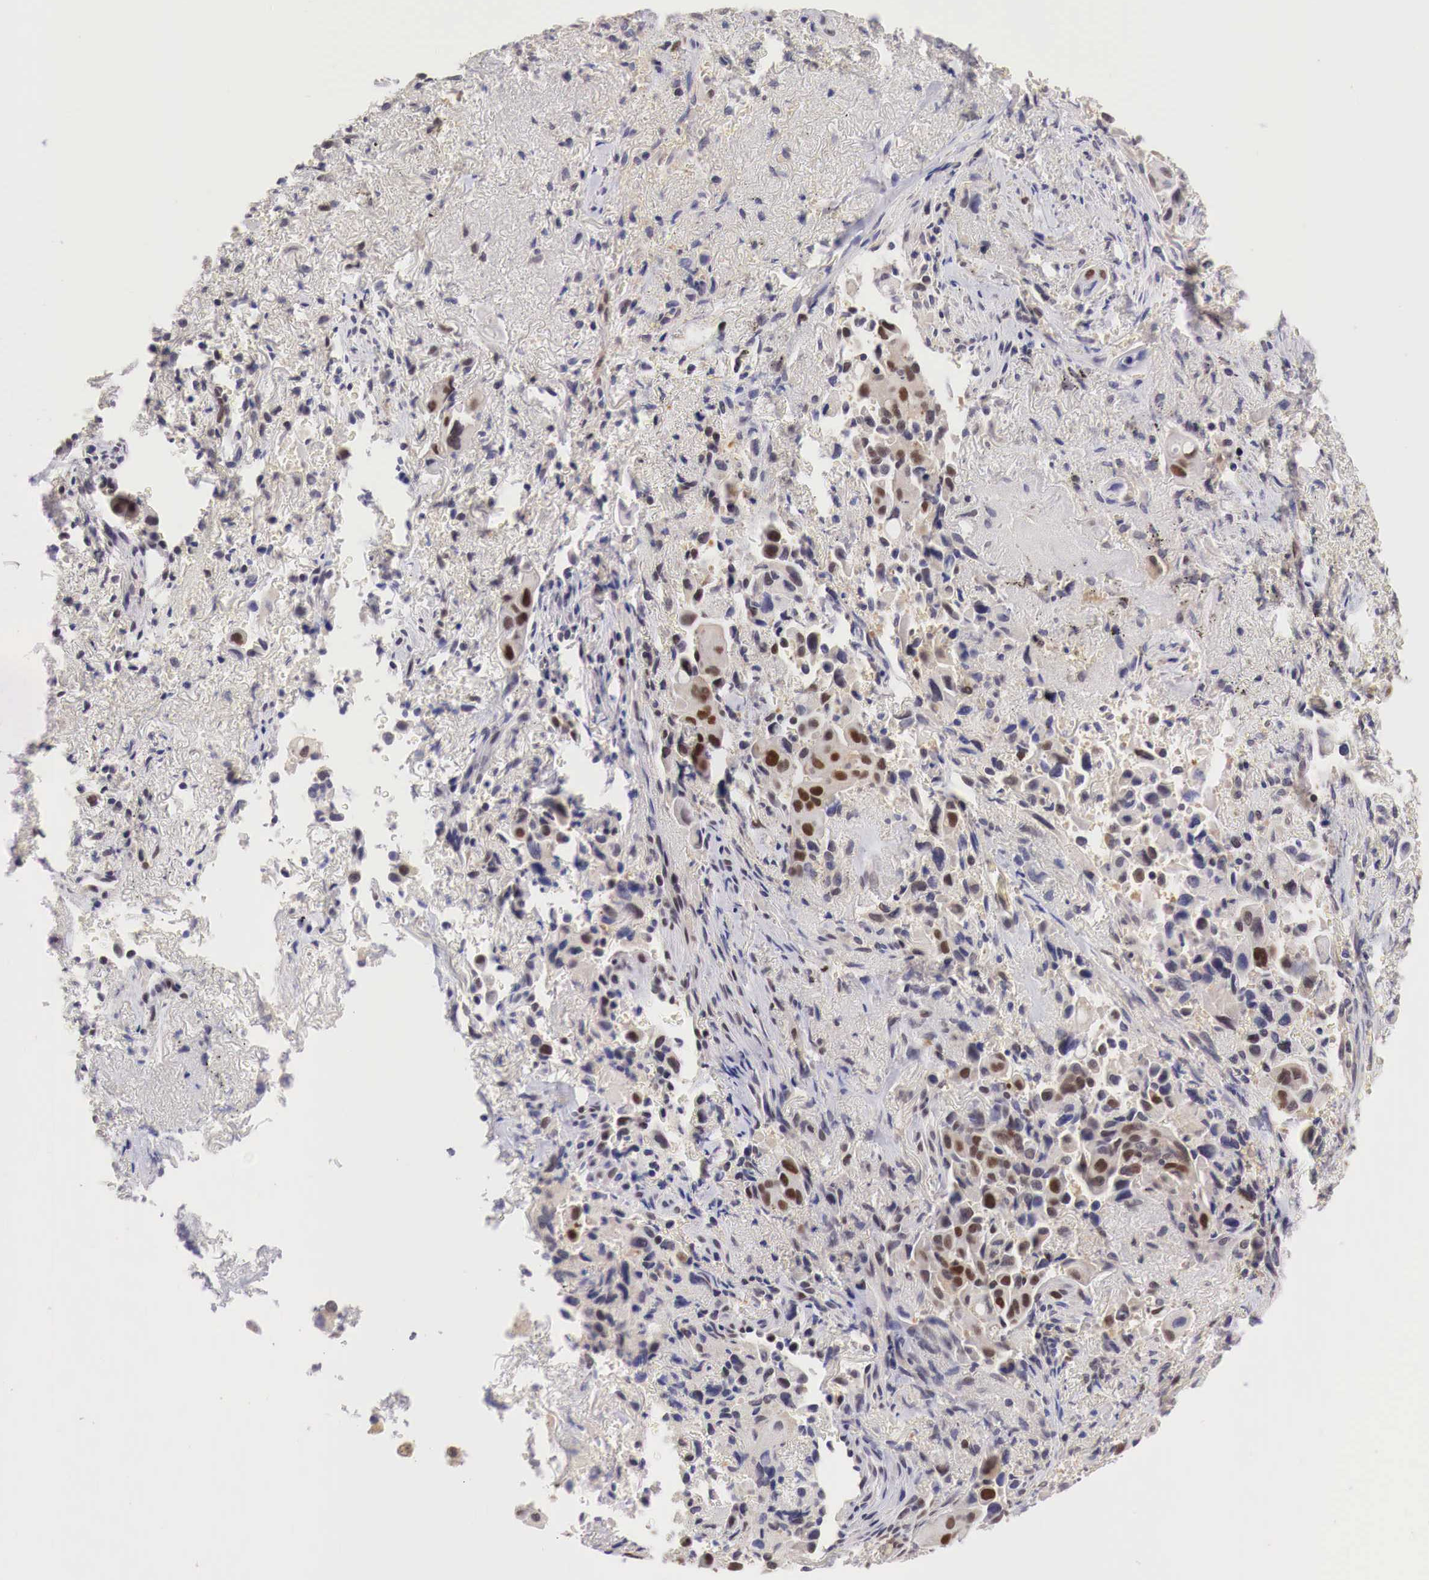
{"staining": {"intensity": "moderate", "quantity": ">75%", "location": "cytoplasmic/membranous,nuclear"}, "tissue": "lung cancer", "cell_type": "Tumor cells", "image_type": "cancer", "snomed": [{"axis": "morphology", "description": "Adenocarcinoma, NOS"}, {"axis": "topography", "description": "Lung"}], "caption": "Protein expression analysis of lung cancer demonstrates moderate cytoplasmic/membranous and nuclear expression in approximately >75% of tumor cells.", "gene": "PABIR2", "patient": {"sex": "male", "age": 68}}